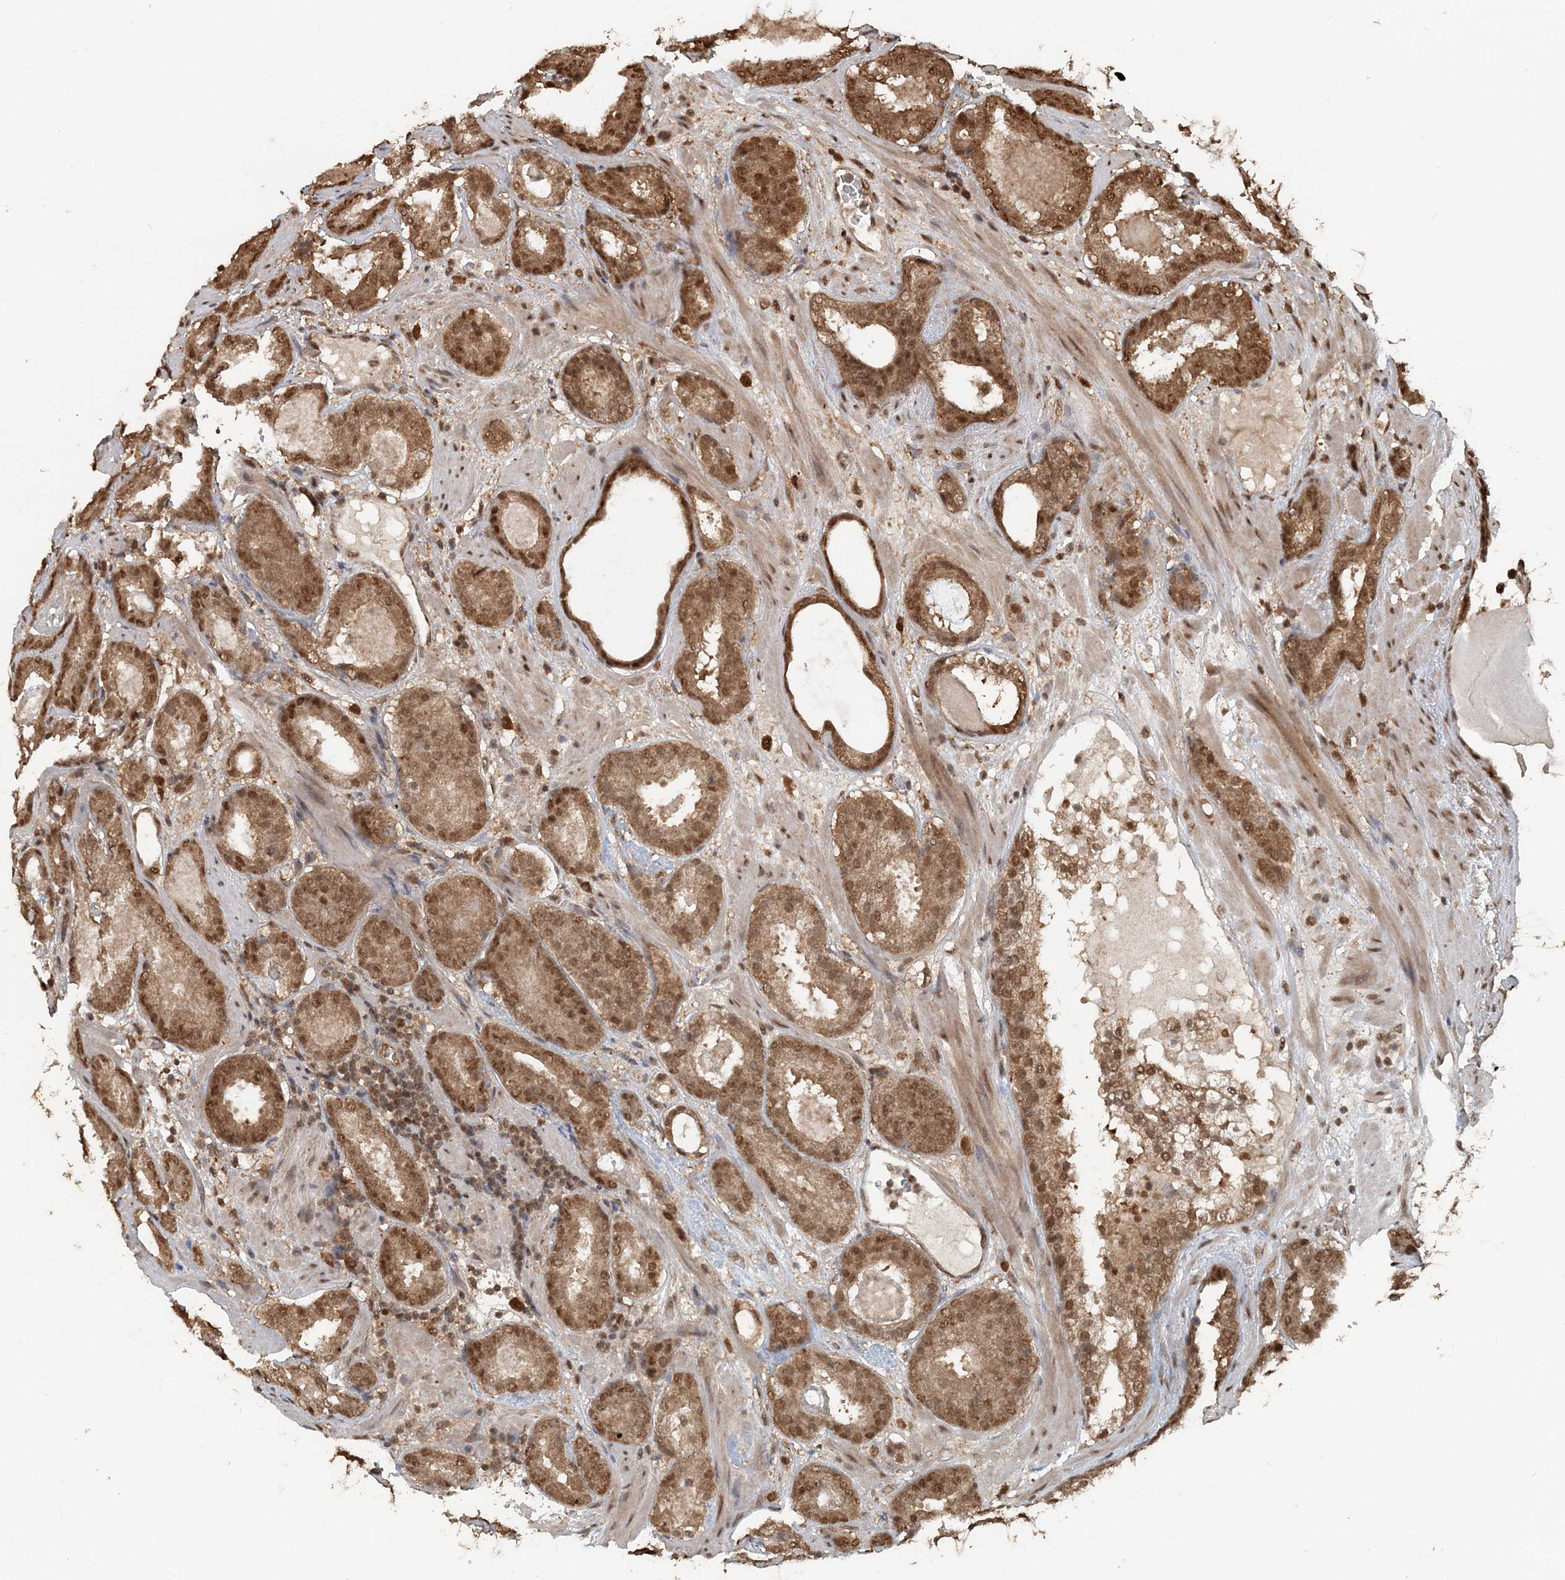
{"staining": {"intensity": "moderate", "quantity": ">75%", "location": "cytoplasmic/membranous,nuclear"}, "tissue": "prostate cancer", "cell_type": "Tumor cells", "image_type": "cancer", "snomed": [{"axis": "morphology", "description": "Adenocarcinoma, Low grade"}, {"axis": "topography", "description": "Prostate"}], "caption": "The micrograph exhibits a brown stain indicating the presence of a protein in the cytoplasmic/membranous and nuclear of tumor cells in prostate cancer (low-grade adenocarcinoma).", "gene": "ARHGAP35", "patient": {"sex": "male", "age": 69}}